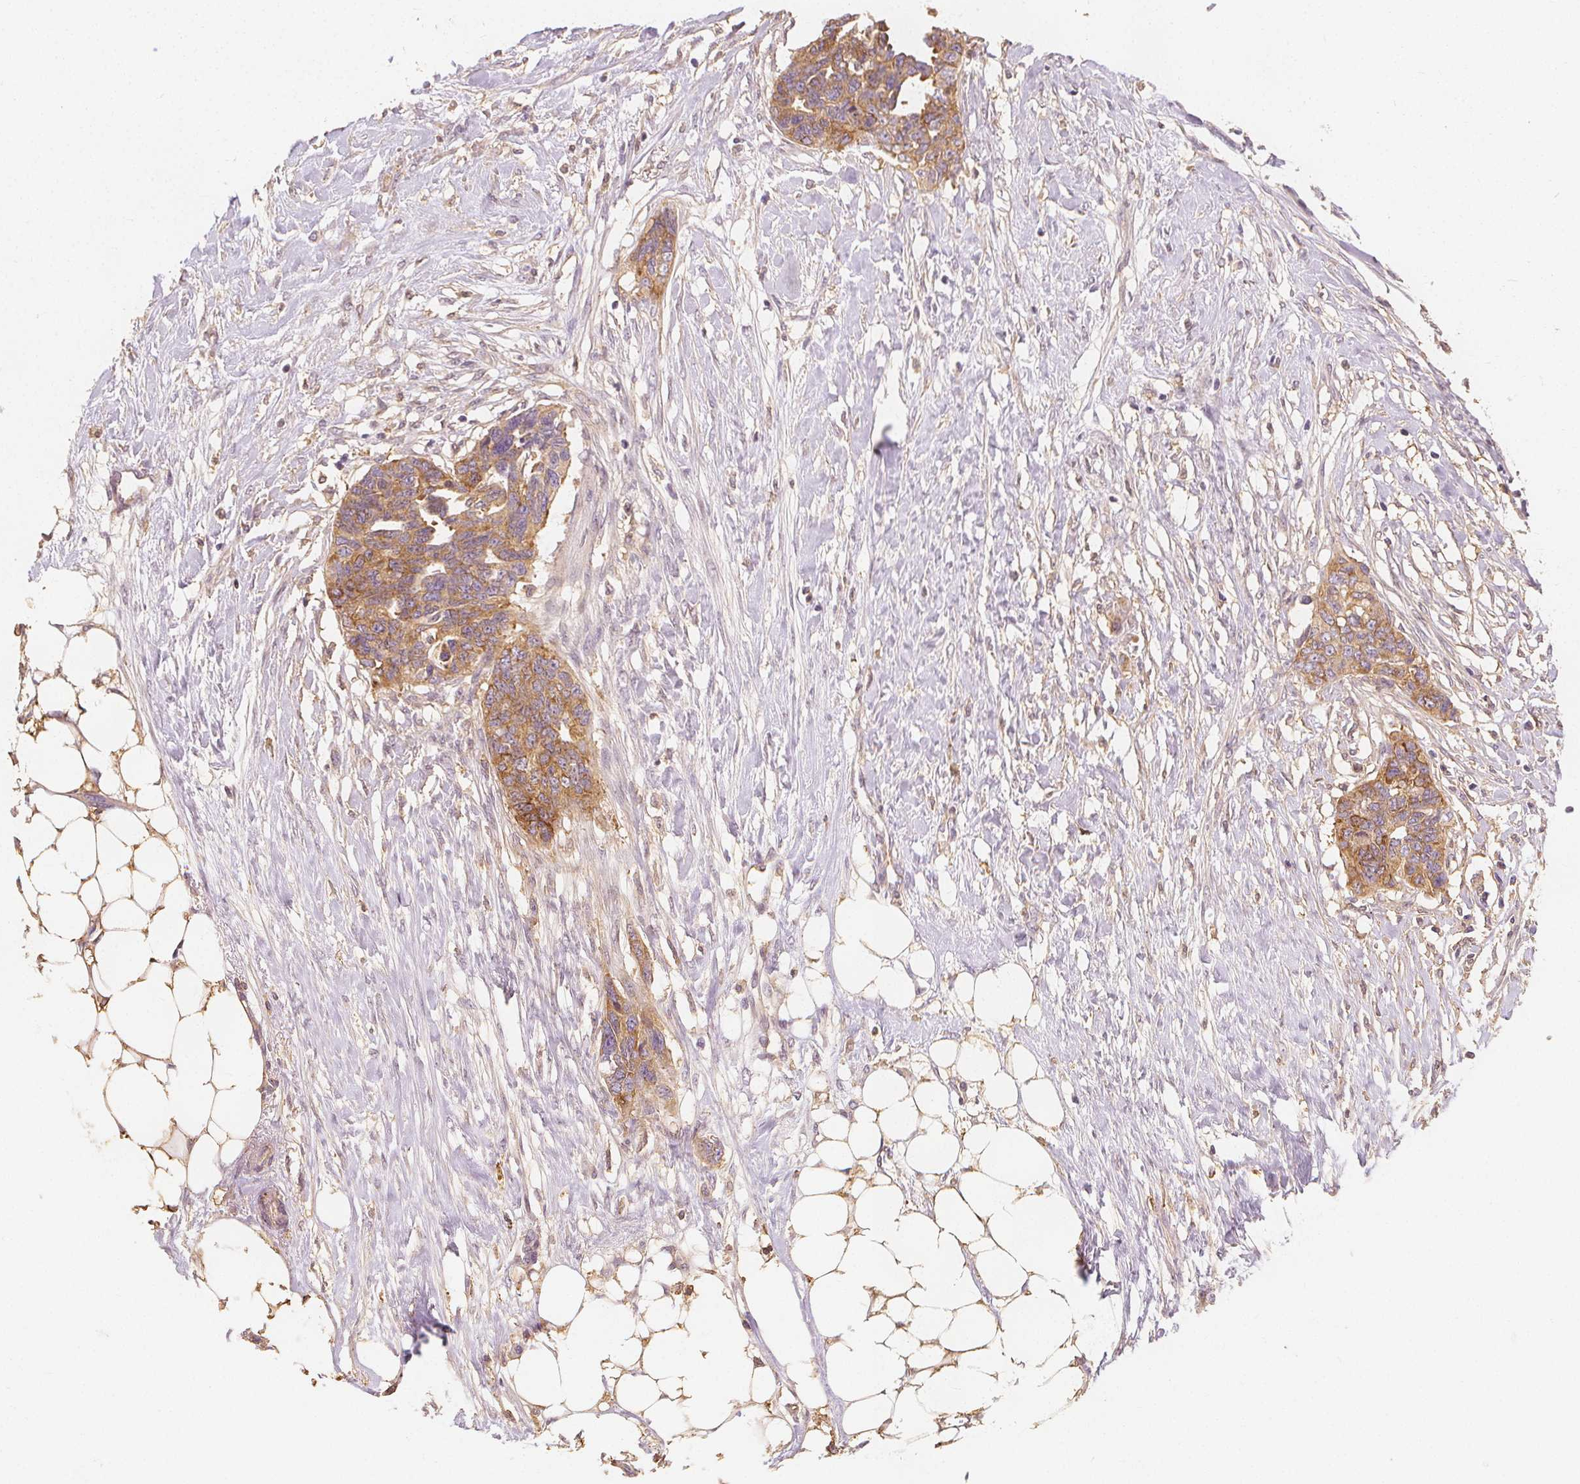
{"staining": {"intensity": "moderate", "quantity": ">75%", "location": "cytoplasmic/membranous"}, "tissue": "ovarian cancer", "cell_type": "Tumor cells", "image_type": "cancer", "snomed": [{"axis": "morphology", "description": "Cystadenocarcinoma, serous, NOS"}, {"axis": "topography", "description": "Ovary"}], "caption": "Immunohistochemical staining of ovarian cancer (serous cystadenocarcinoma) shows moderate cytoplasmic/membranous protein expression in about >75% of tumor cells.", "gene": "ARHGAP26", "patient": {"sex": "female", "age": 69}}